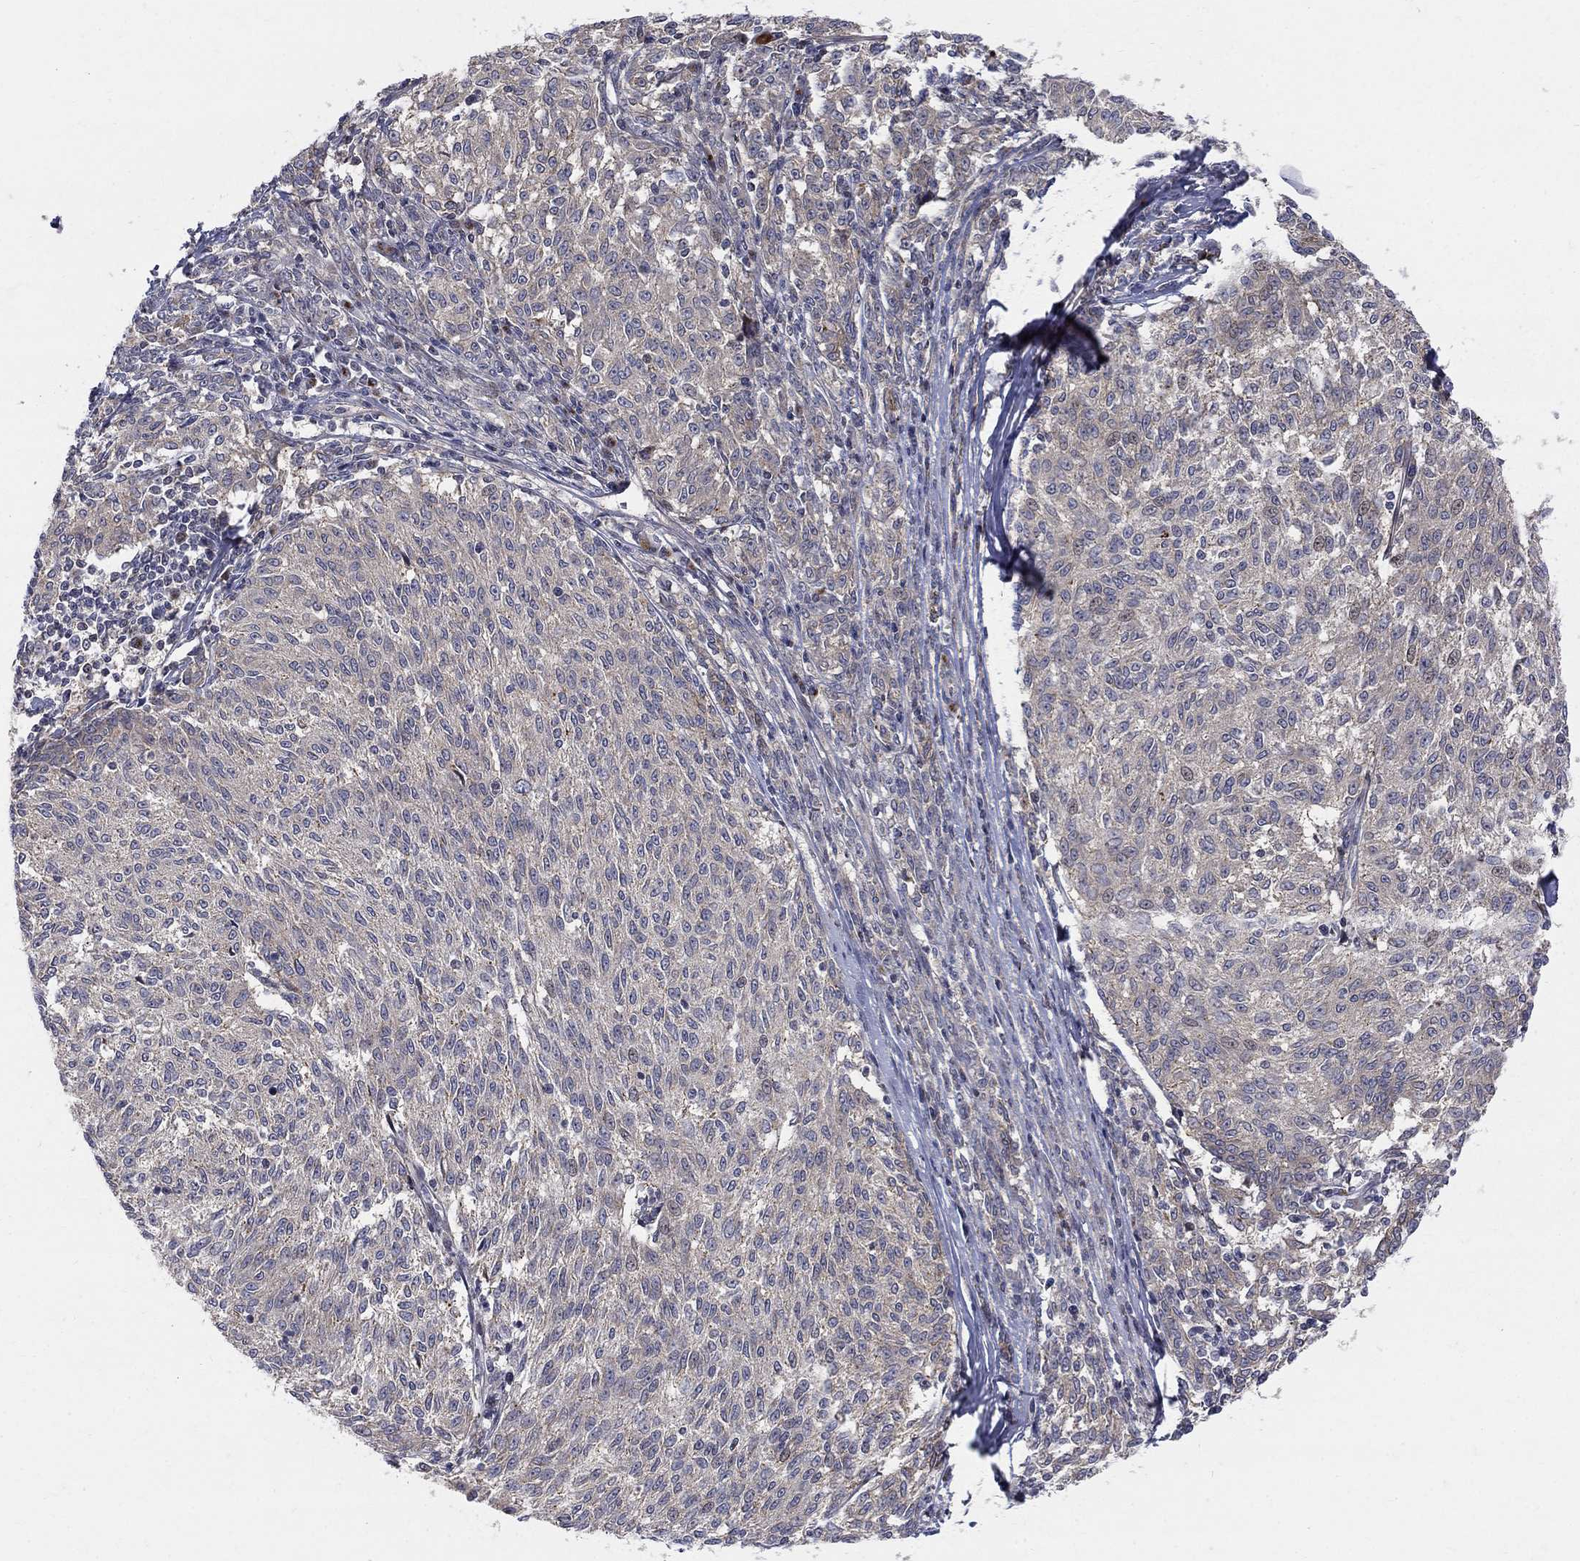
{"staining": {"intensity": "negative", "quantity": "none", "location": "none"}, "tissue": "melanoma", "cell_type": "Tumor cells", "image_type": "cancer", "snomed": [{"axis": "morphology", "description": "Malignant melanoma, NOS"}, {"axis": "topography", "description": "Skin"}], "caption": "The micrograph shows no staining of tumor cells in melanoma.", "gene": "WDR19", "patient": {"sex": "female", "age": 72}}